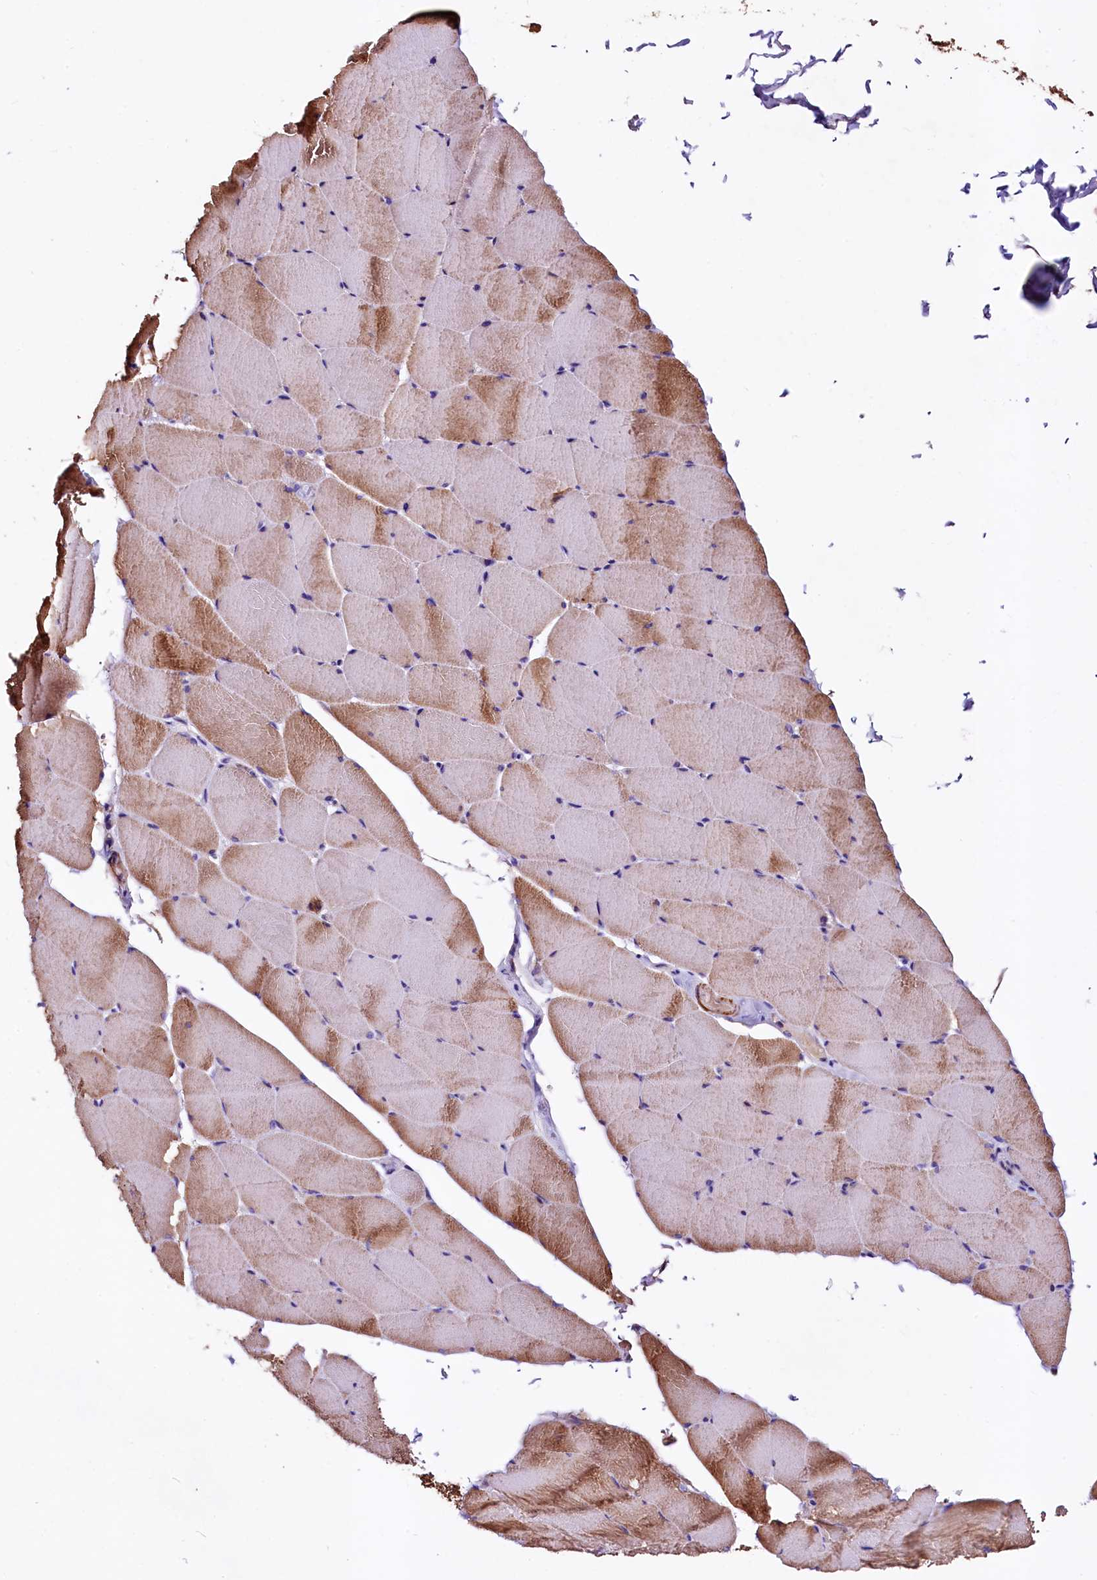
{"staining": {"intensity": "strong", "quantity": "25%-75%", "location": "cytoplasmic/membranous"}, "tissue": "skeletal muscle", "cell_type": "Myocytes", "image_type": "normal", "snomed": [{"axis": "morphology", "description": "Normal tissue, NOS"}, {"axis": "topography", "description": "Skeletal muscle"}], "caption": "Immunohistochemical staining of normal human skeletal muscle demonstrates 25%-75% levels of strong cytoplasmic/membranous protein positivity in approximately 25%-75% of myocytes. The protein is shown in brown color, while the nuclei are stained blue.", "gene": "CIAO3", "patient": {"sex": "male", "age": 62}}